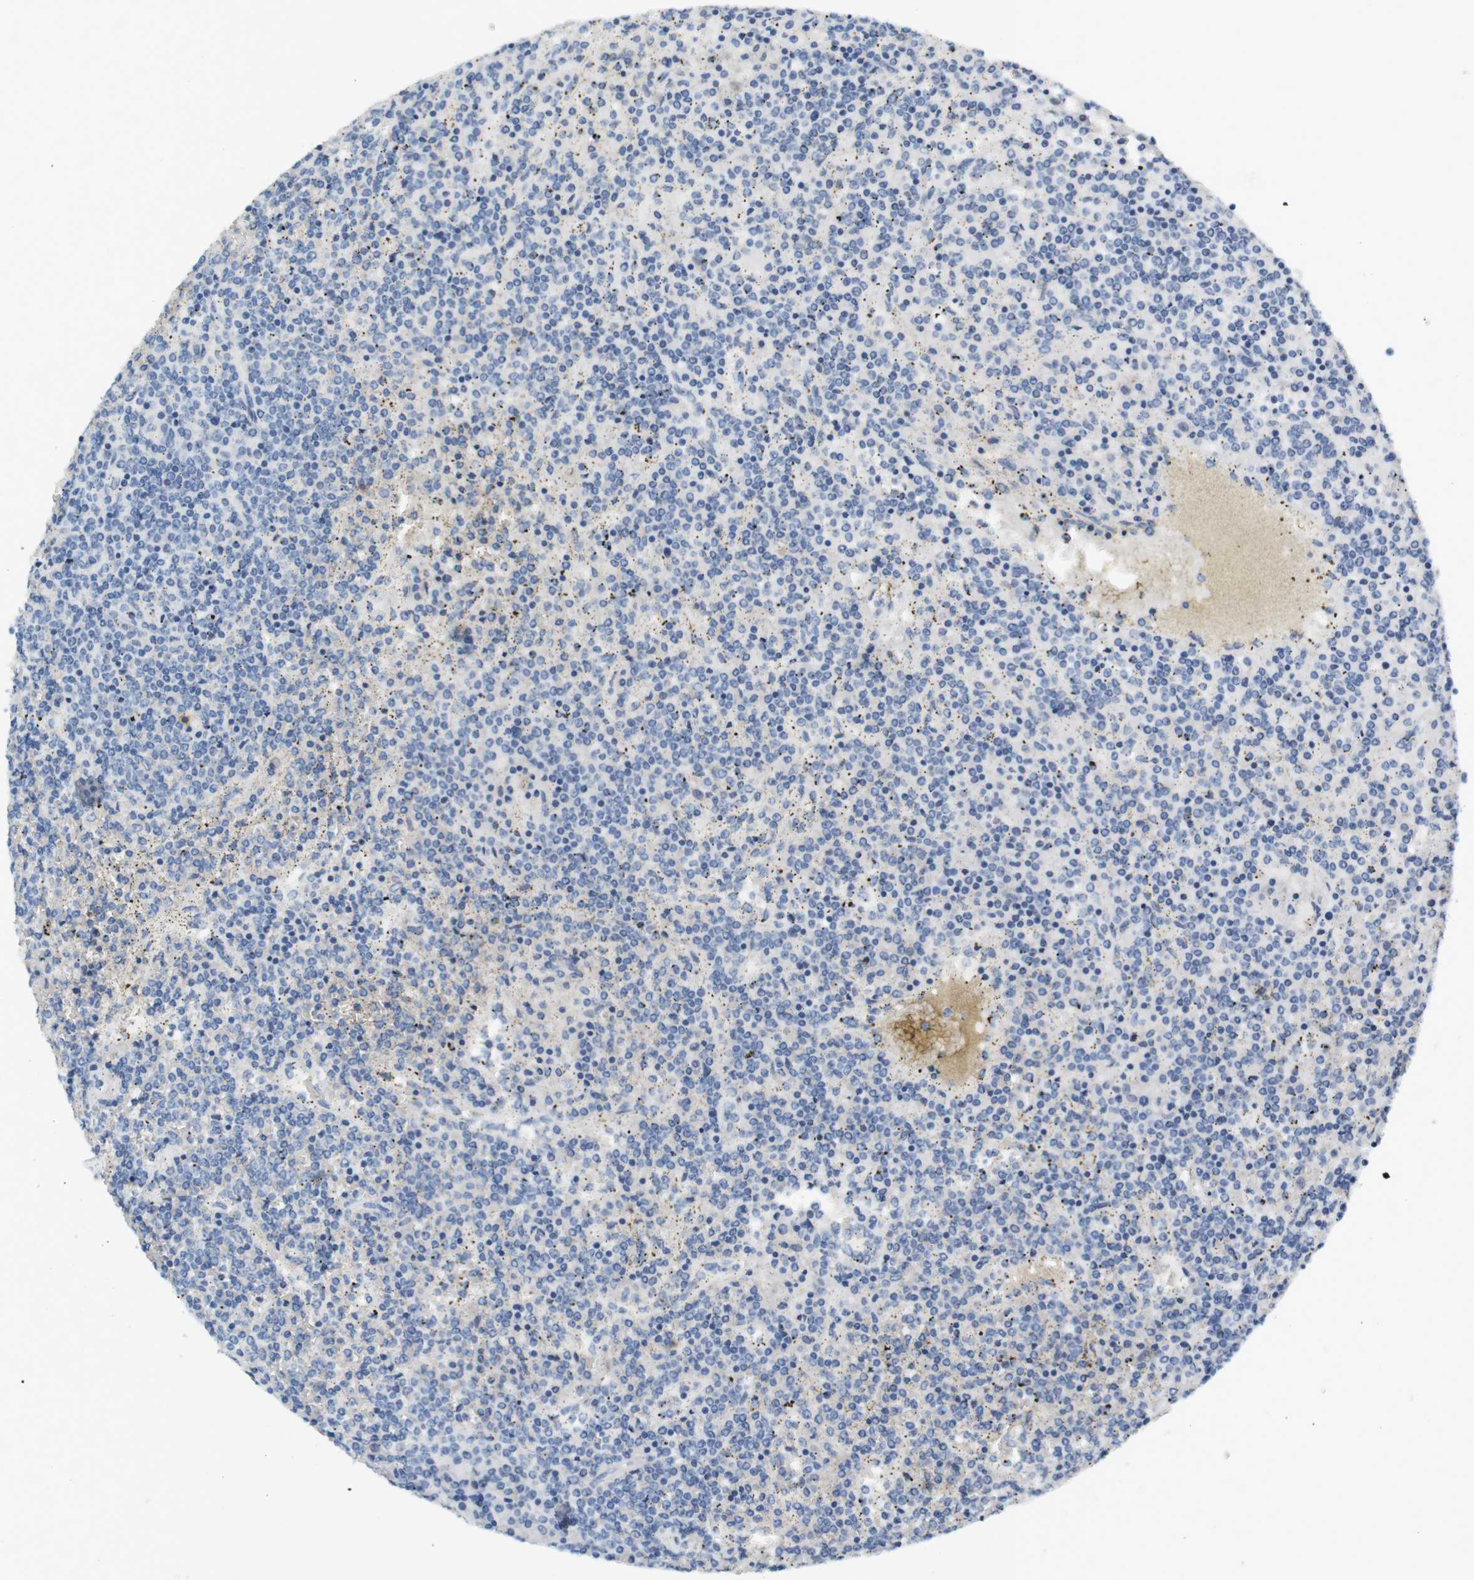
{"staining": {"intensity": "negative", "quantity": "none", "location": "none"}, "tissue": "lymphoma", "cell_type": "Tumor cells", "image_type": "cancer", "snomed": [{"axis": "morphology", "description": "Malignant lymphoma, non-Hodgkin's type, Low grade"}, {"axis": "topography", "description": "Spleen"}], "caption": "Protein analysis of lymphoma exhibits no significant expression in tumor cells.", "gene": "LRRK2", "patient": {"sex": "female", "age": 19}}